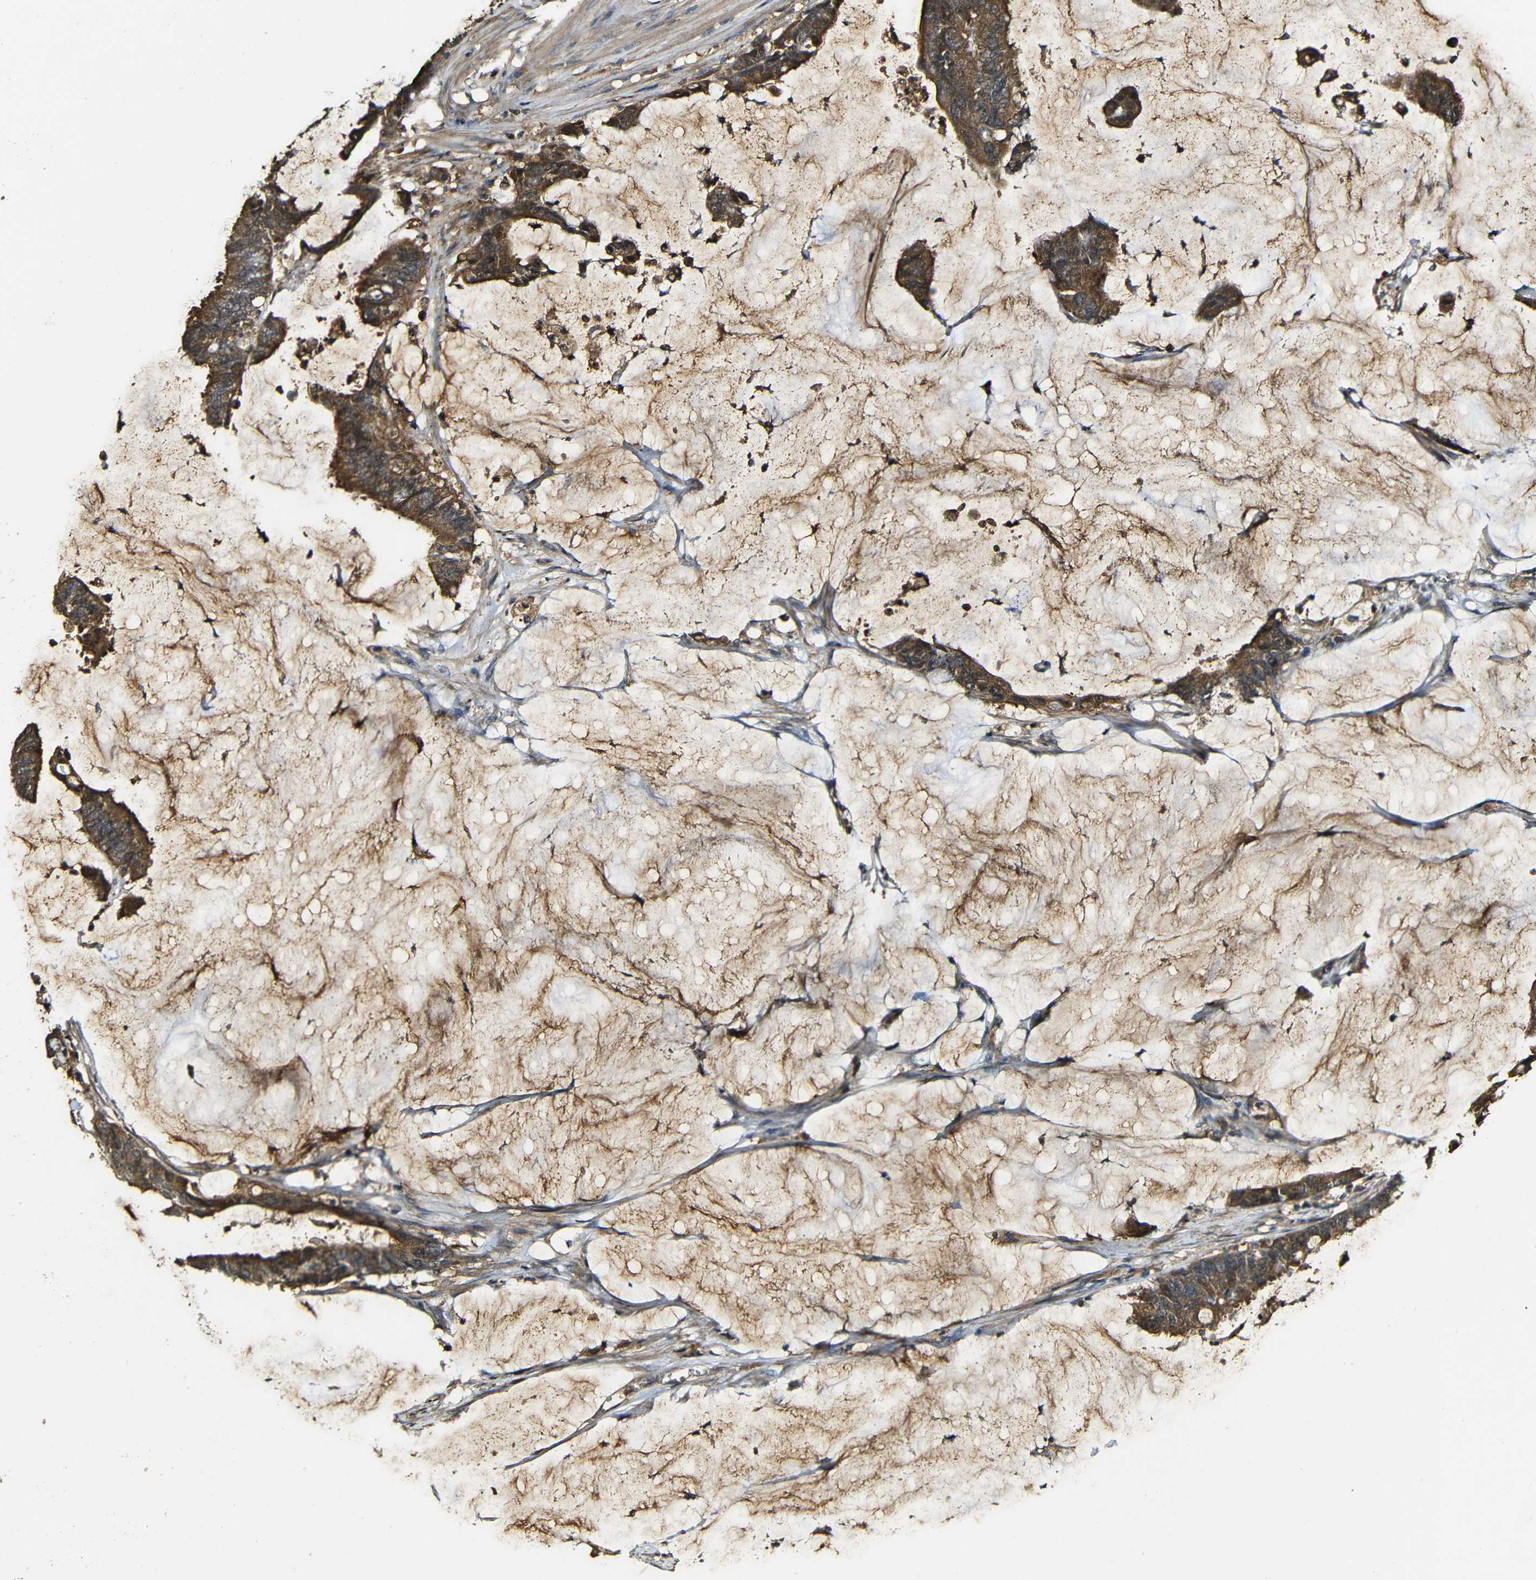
{"staining": {"intensity": "strong", "quantity": ">75%", "location": "cytoplasmic/membranous"}, "tissue": "colorectal cancer", "cell_type": "Tumor cells", "image_type": "cancer", "snomed": [{"axis": "morphology", "description": "Adenocarcinoma, NOS"}, {"axis": "topography", "description": "Rectum"}], "caption": "Tumor cells reveal high levels of strong cytoplasmic/membranous expression in about >75% of cells in colorectal cancer.", "gene": "CASP8", "patient": {"sex": "female", "age": 66}}